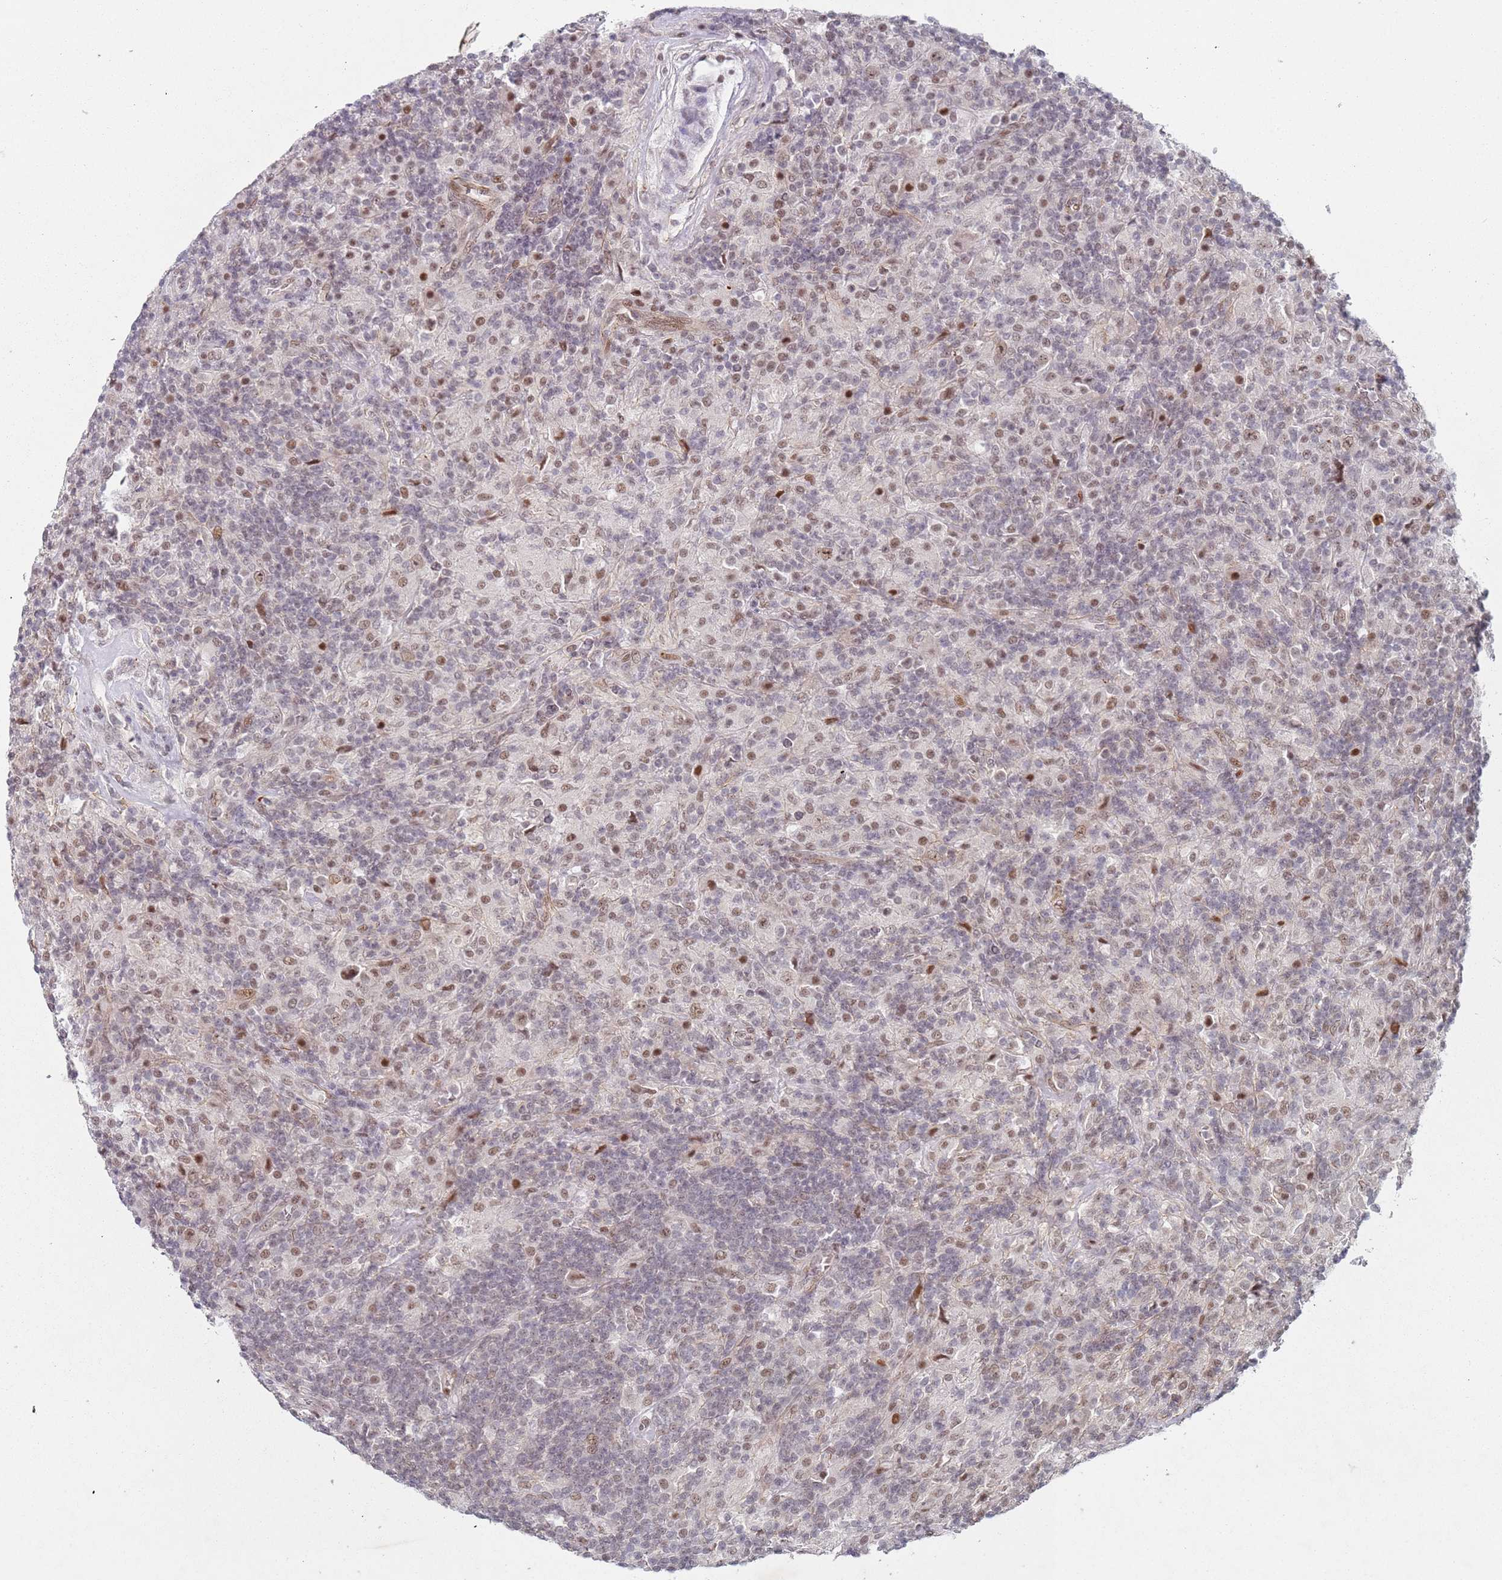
{"staining": {"intensity": "moderate", "quantity": ">75%", "location": "nuclear"}, "tissue": "lymphoma", "cell_type": "Tumor cells", "image_type": "cancer", "snomed": [{"axis": "morphology", "description": "Hodgkin's disease, NOS"}, {"axis": "topography", "description": "Lymph node"}], "caption": "A brown stain shows moderate nuclear staining of a protein in lymphoma tumor cells. (DAB IHC, brown staining for protein, blue staining for nuclei).", "gene": "ATF6B", "patient": {"sex": "male", "age": 70}}